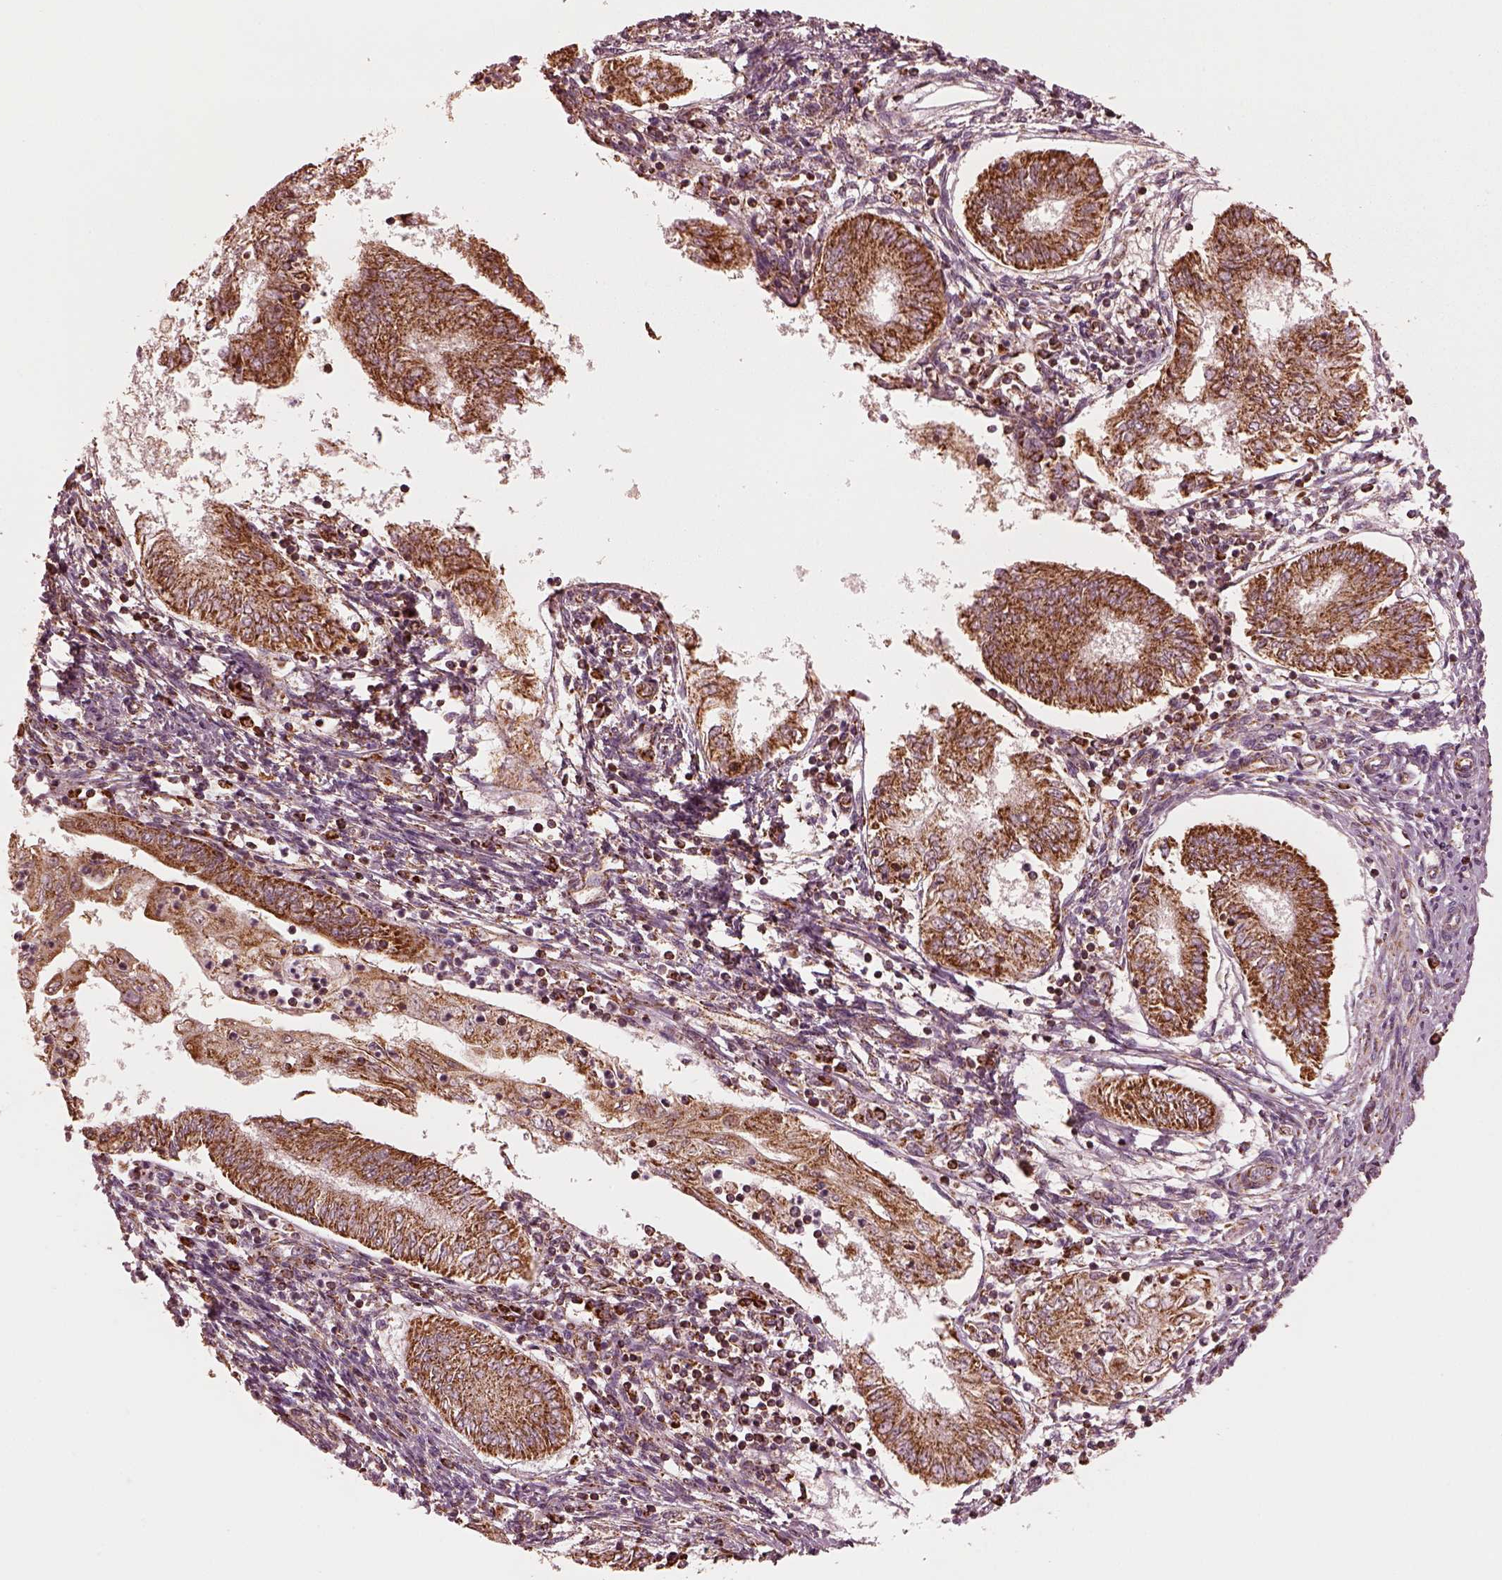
{"staining": {"intensity": "strong", "quantity": ">75%", "location": "cytoplasmic/membranous"}, "tissue": "endometrial cancer", "cell_type": "Tumor cells", "image_type": "cancer", "snomed": [{"axis": "morphology", "description": "Adenocarcinoma, NOS"}, {"axis": "topography", "description": "Endometrium"}], "caption": "A micrograph of human endometrial cancer stained for a protein displays strong cytoplasmic/membranous brown staining in tumor cells.", "gene": "NDUFB10", "patient": {"sex": "female", "age": 68}}